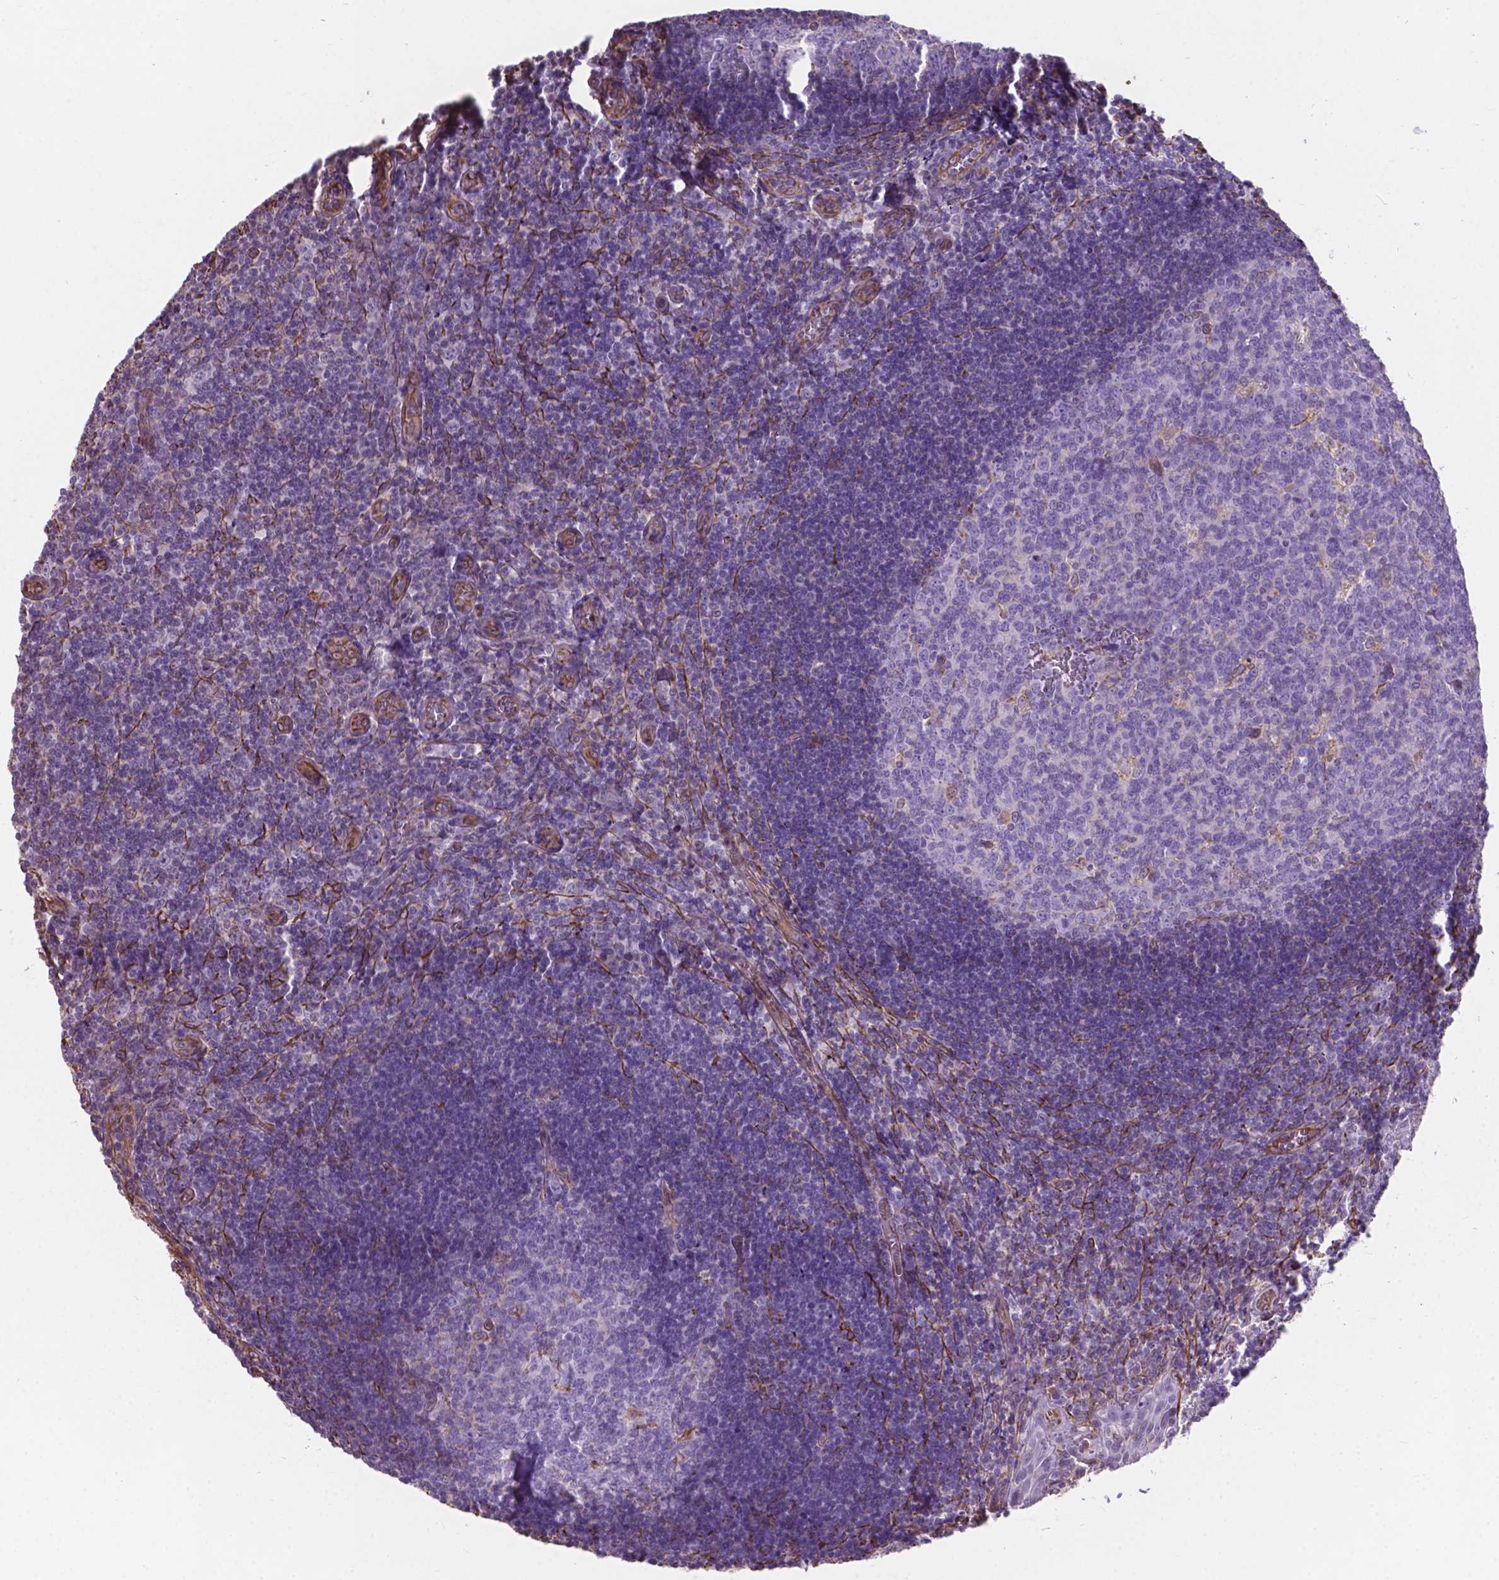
{"staining": {"intensity": "negative", "quantity": "none", "location": "none"}, "tissue": "tonsil", "cell_type": "Germinal center cells", "image_type": "normal", "snomed": [{"axis": "morphology", "description": "Normal tissue, NOS"}, {"axis": "morphology", "description": "Inflammation, NOS"}, {"axis": "topography", "description": "Tonsil"}], "caption": "This is a image of IHC staining of unremarkable tonsil, which shows no expression in germinal center cells.", "gene": "AMOT", "patient": {"sex": "female", "age": 31}}